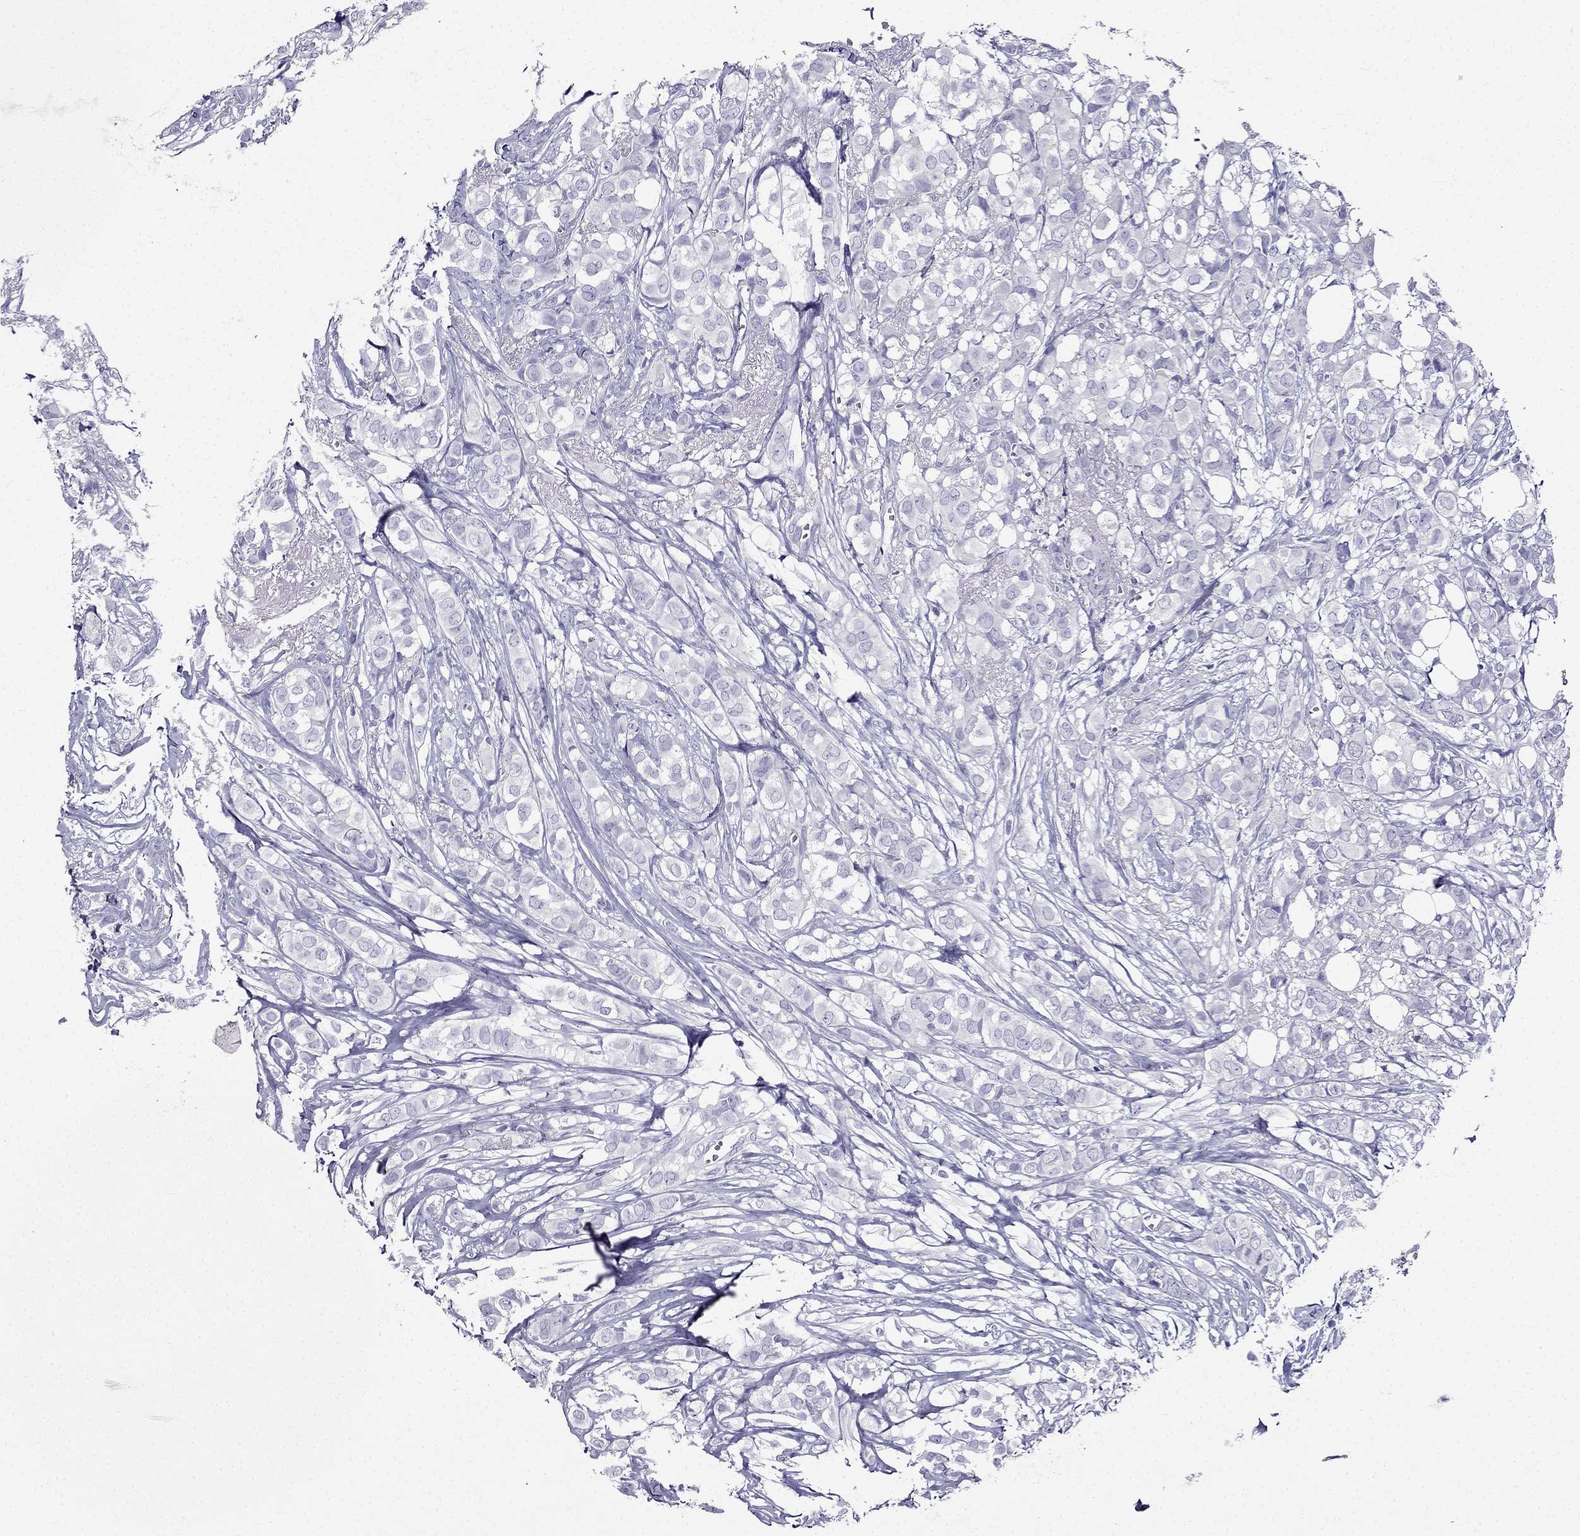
{"staining": {"intensity": "negative", "quantity": "none", "location": "none"}, "tissue": "breast cancer", "cell_type": "Tumor cells", "image_type": "cancer", "snomed": [{"axis": "morphology", "description": "Duct carcinoma"}, {"axis": "topography", "description": "Breast"}], "caption": "High magnification brightfield microscopy of breast cancer stained with DAB (3,3'-diaminobenzidine) (brown) and counterstained with hematoxylin (blue): tumor cells show no significant staining. The staining is performed using DAB brown chromogen with nuclei counter-stained in using hematoxylin.", "gene": "ZNF541", "patient": {"sex": "female", "age": 85}}